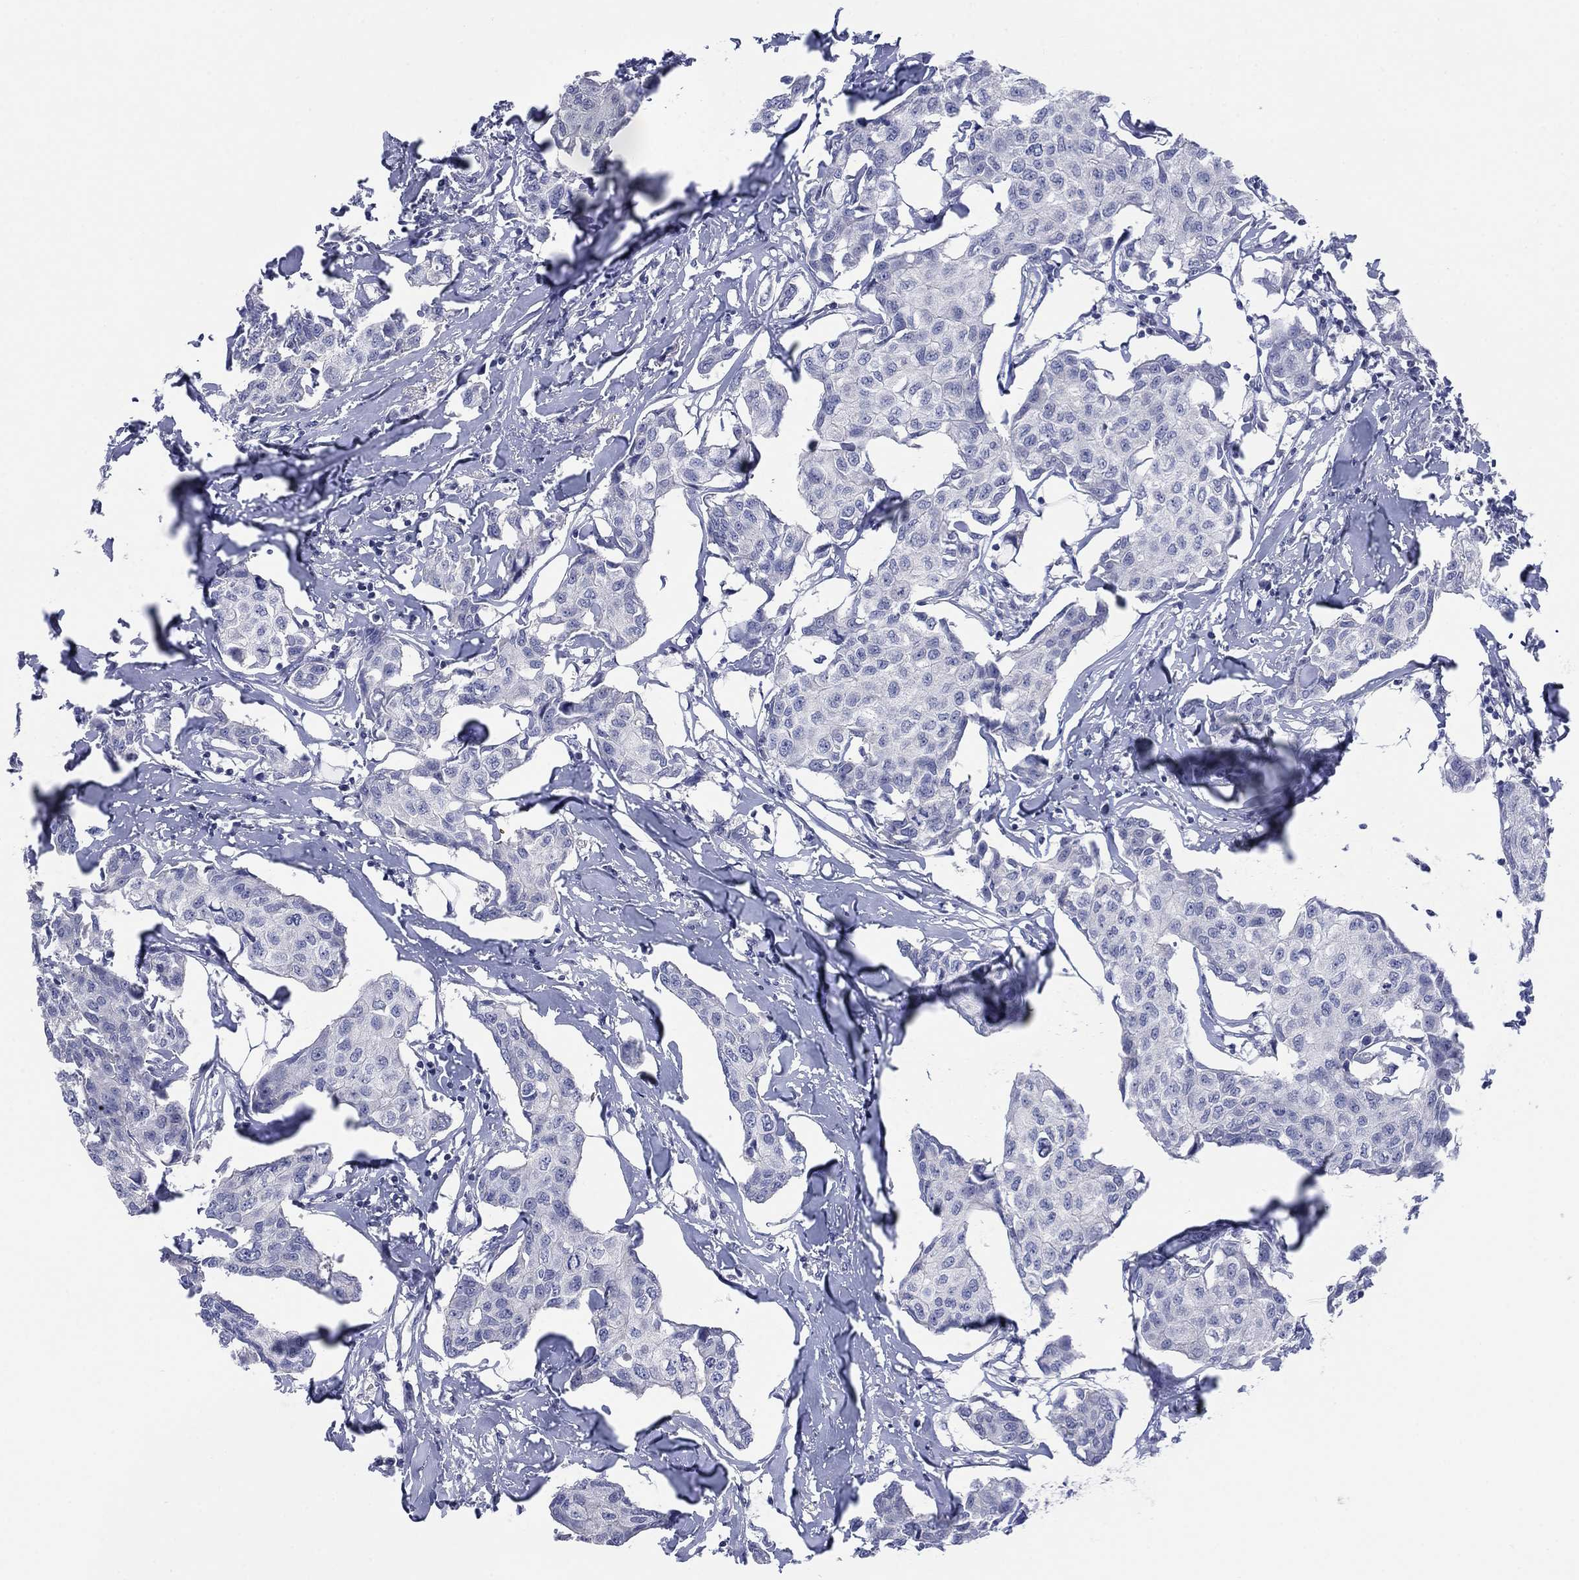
{"staining": {"intensity": "negative", "quantity": "none", "location": "none"}, "tissue": "breast cancer", "cell_type": "Tumor cells", "image_type": "cancer", "snomed": [{"axis": "morphology", "description": "Duct carcinoma"}, {"axis": "topography", "description": "Breast"}], "caption": "This is a histopathology image of IHC staining of invasive ductal carcinoma (breast), which shows no expression in tumor cells.", "gene": "FER1L6", "patient": {"sex": "female", "age": 80}}